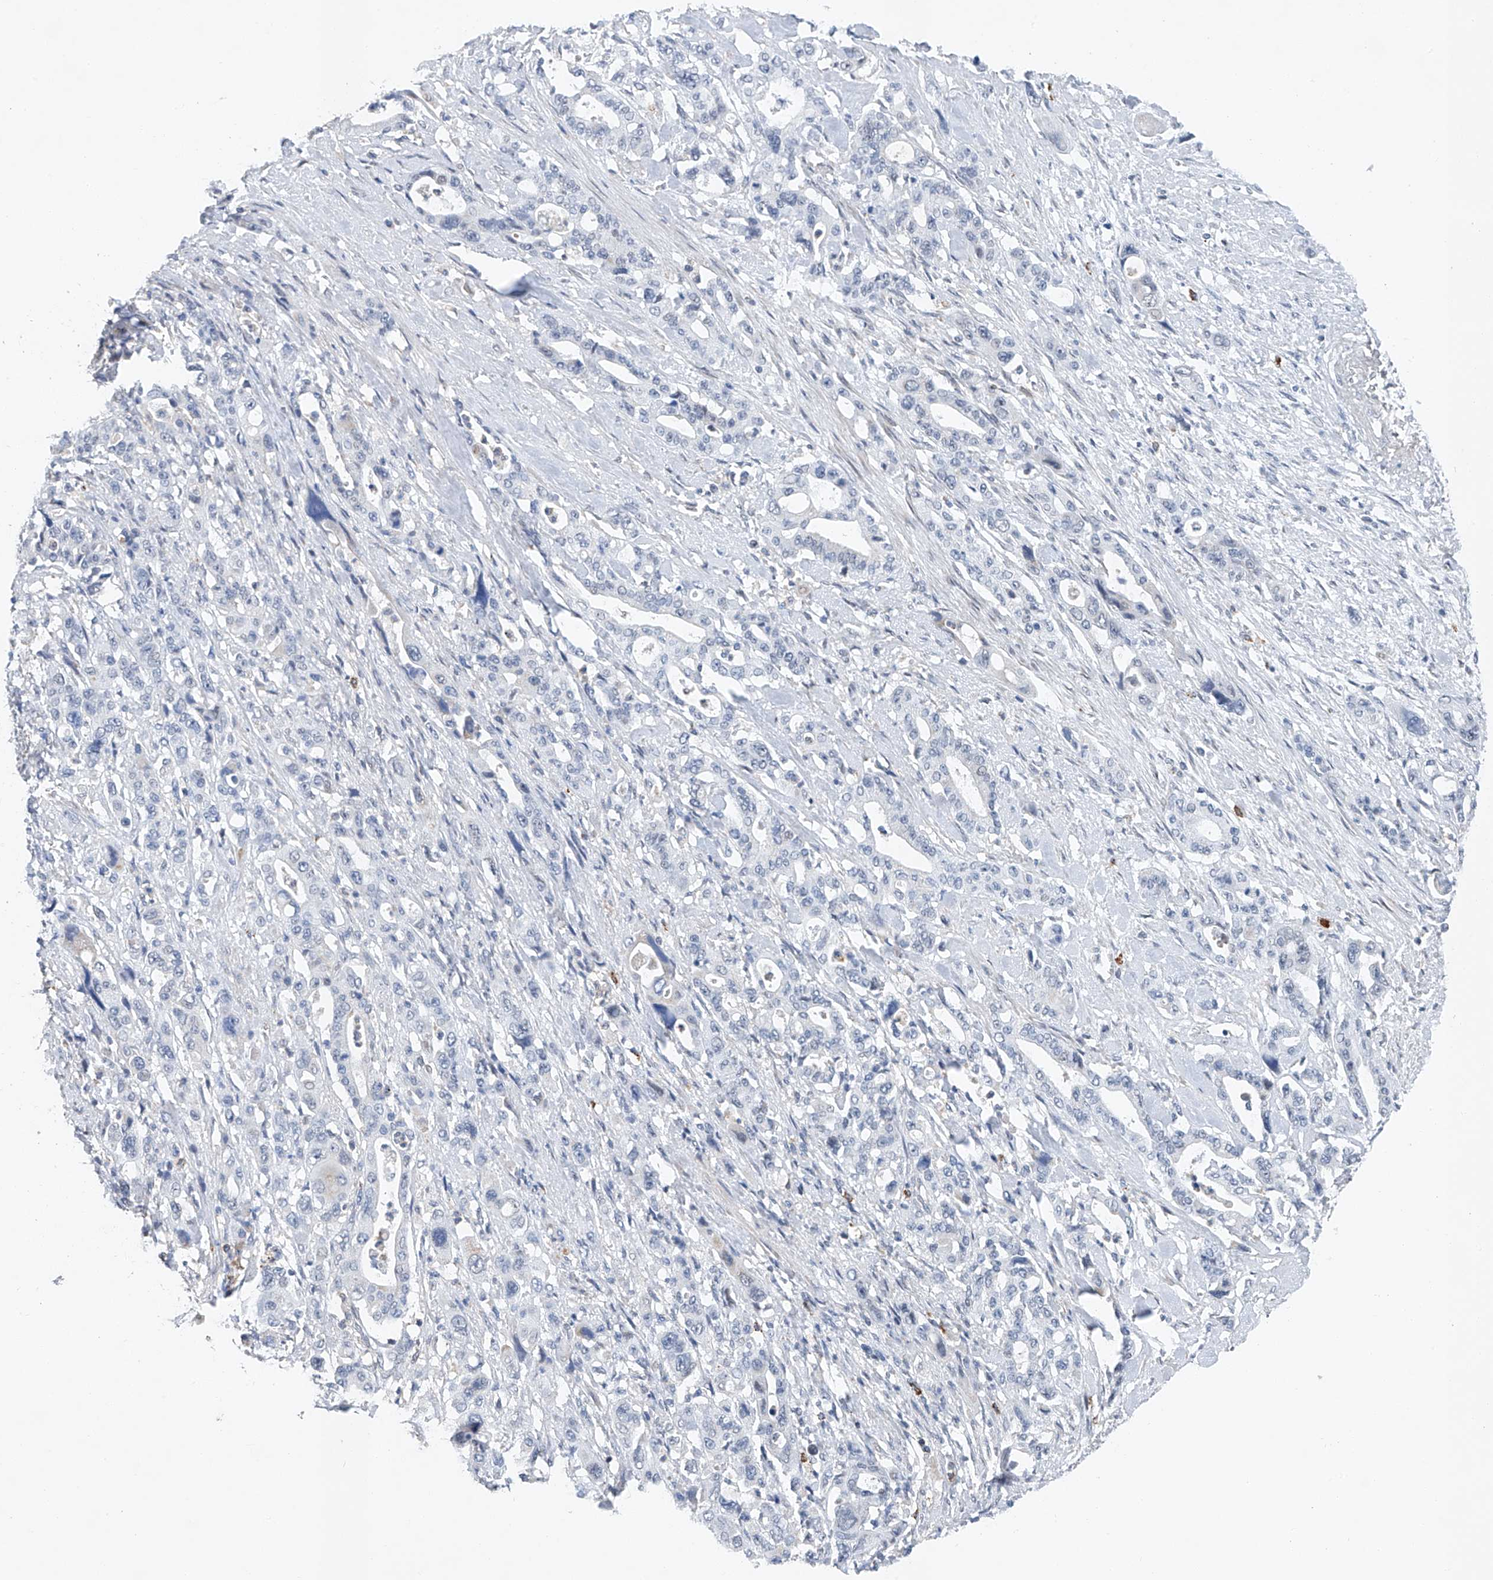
{"staining": {"intensity": "negative", "quantity": "none", "location": "none"}, "tissue": "pancreatic cancer", "cell_type": "Tumor cells", "image_type": "cancer", "snomed": [{"axis": "morphology", "description": "Adenocarcinoma, NOS"}, {"axis": "topography", "description": "Pancreas"}], "caption": "Tumor cells are negative for brown protein staining in pancreatic cancer (adenocarcinoma).", "gene": "KLF15", "patient": {"sex": "male", "age": 46}}